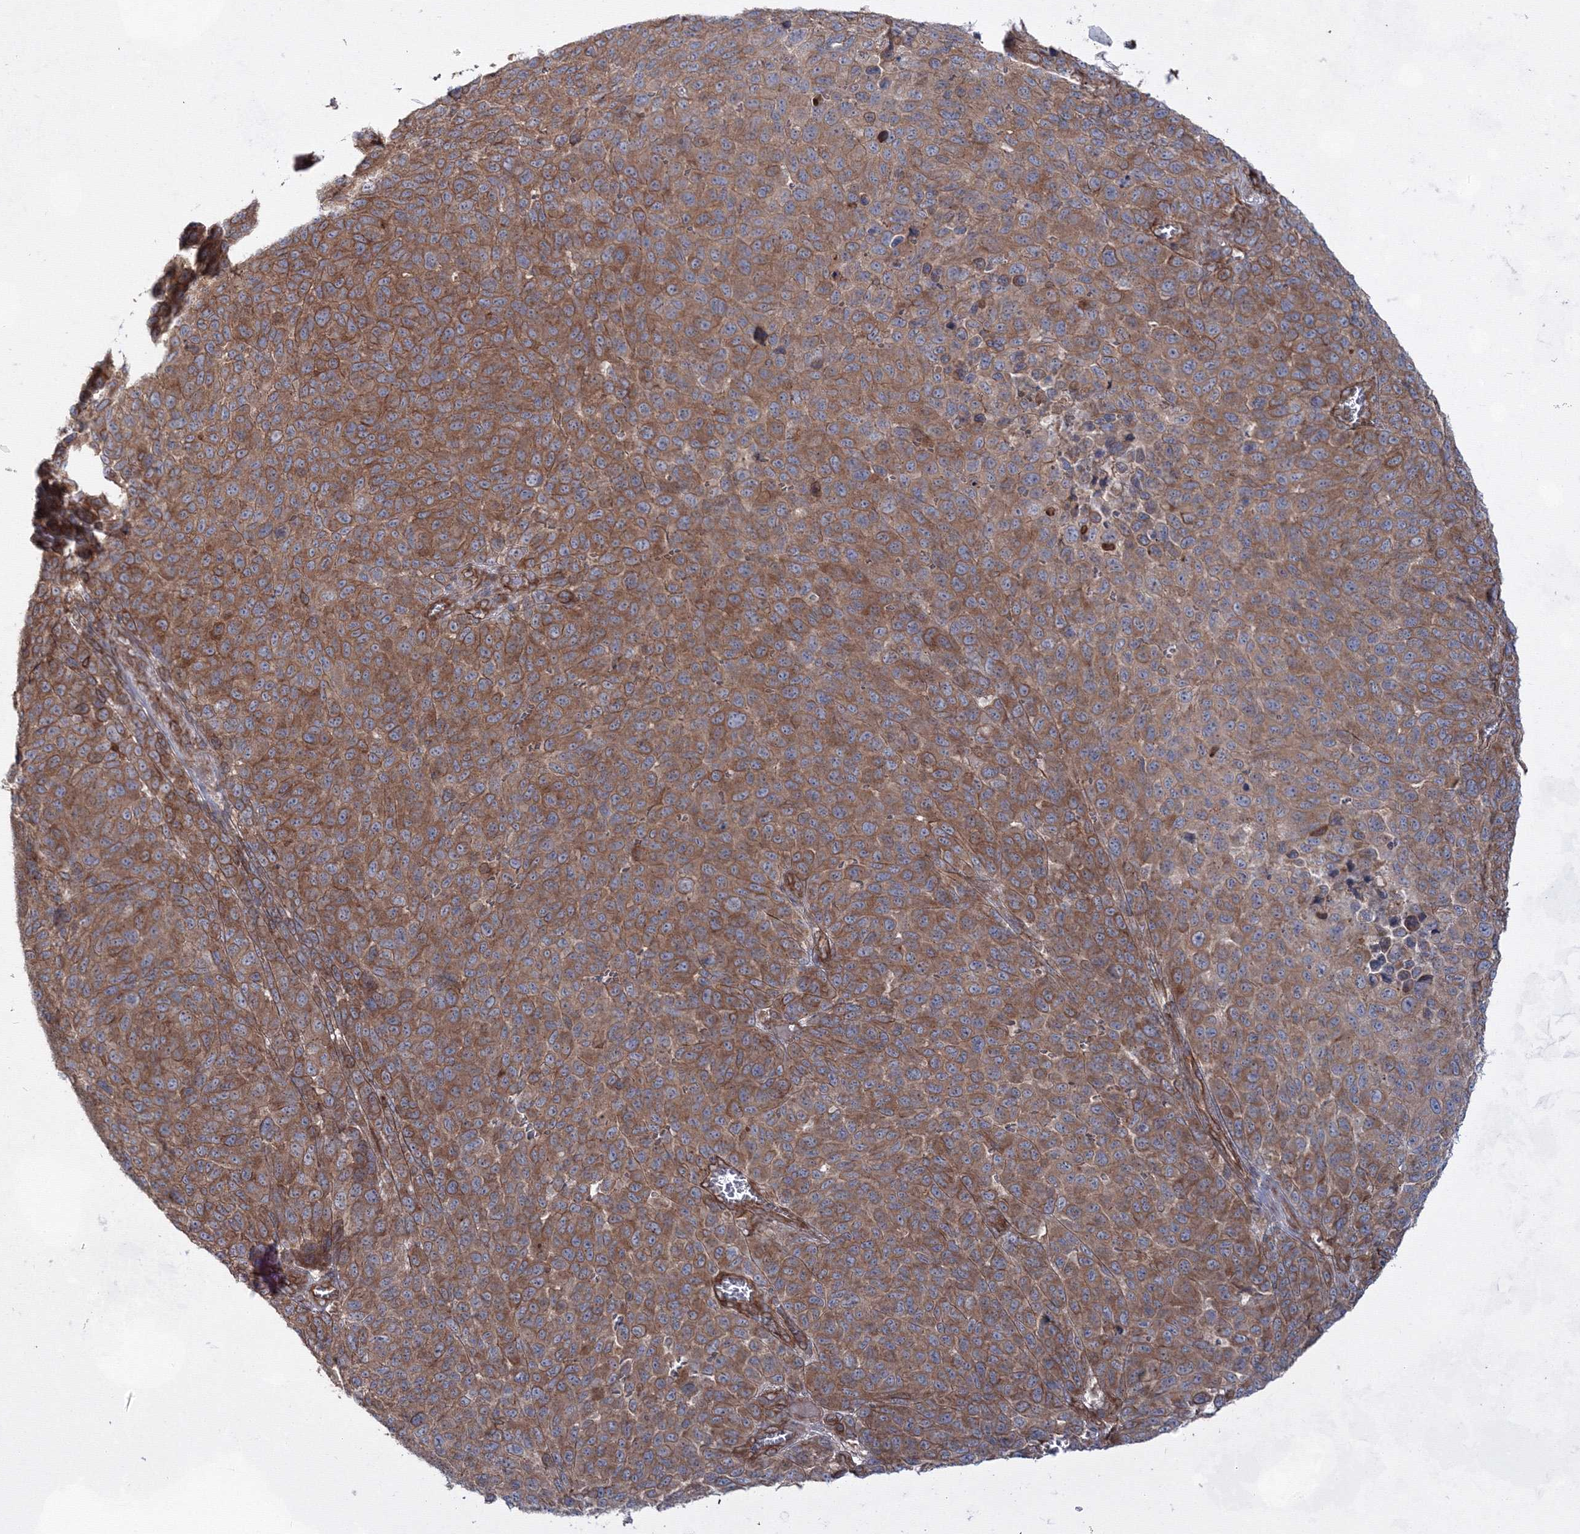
{"staining": {"intensity": "moderate", "quantity": ">75%", "location": "cytoplasmic/membranous"}, "tissue": "melanoma", "cell_type": "Tumor cells", "image_type": "cancer", "snomed": [{"axis": "morphology", "description": "Malignant melanoma, NOS"}, {"axis": "topography", "description": "Skin"}], "caption": "Melanoma stained for a protein (brown) displays moderate cytoplasmic/membranous positive expression in approximately >75% of tumor cells.", "gene": "EXOC6", "patient": {"sex": "male", "age": 49}}